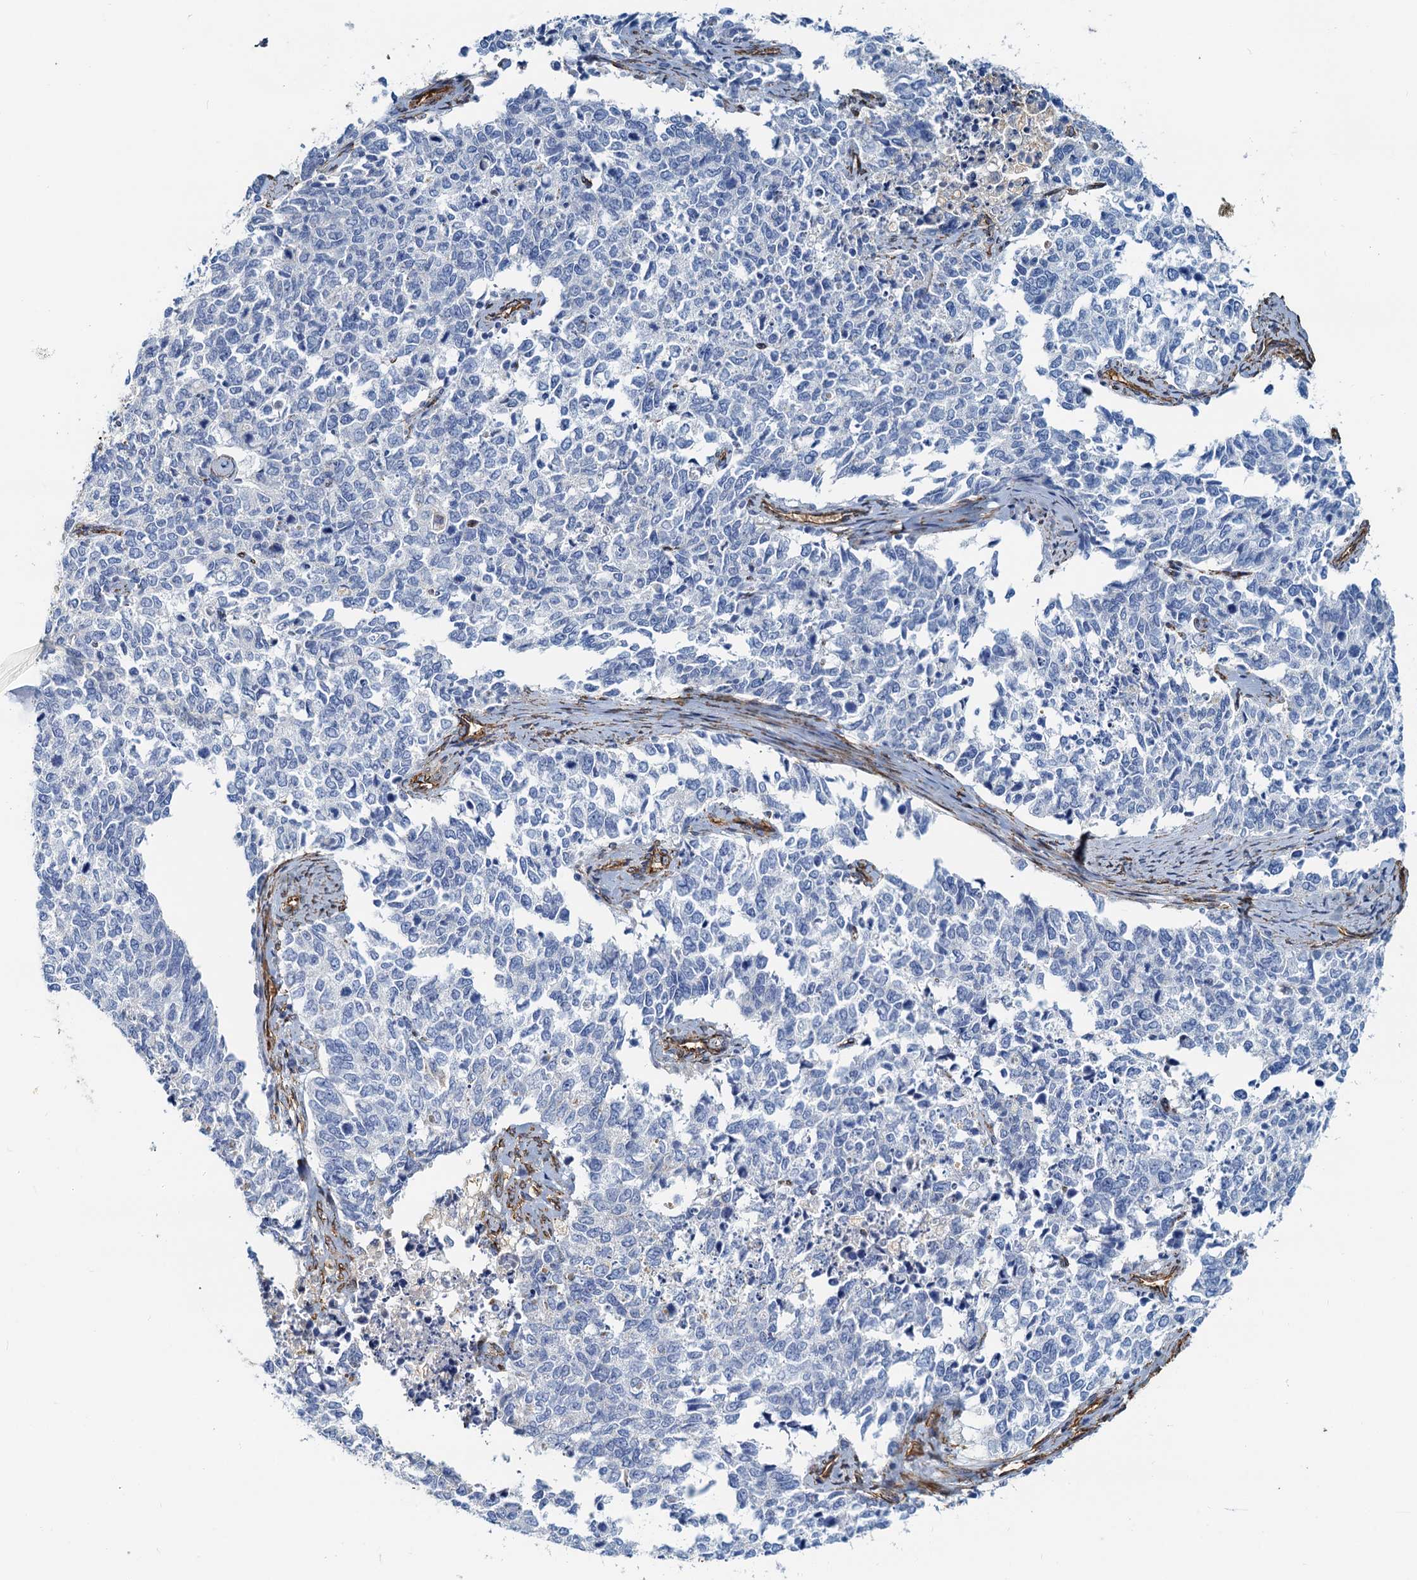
{"staining": {"intensity": "negative", "quantity": "none", "location": "none"}, "tissue": "cervical cancer", "cell_type": "Tumor cells", "image_type": "cancer", "snomed": [{"axis": "morphology", "description": "Squamous cell carcinoma, NOS"}, {"axis": "topography", "description": "Cervix"}], "caption": "Photomicrograph shows no protein positivity in tumor cells of cervical cancer tissue. (Brightfield microscopy of DAB (3,3'-diaminobenzidine) immunohistochemistry at high magnification).", "gene": "DGKG", "patient": {"sex": "female", "age": 63}}